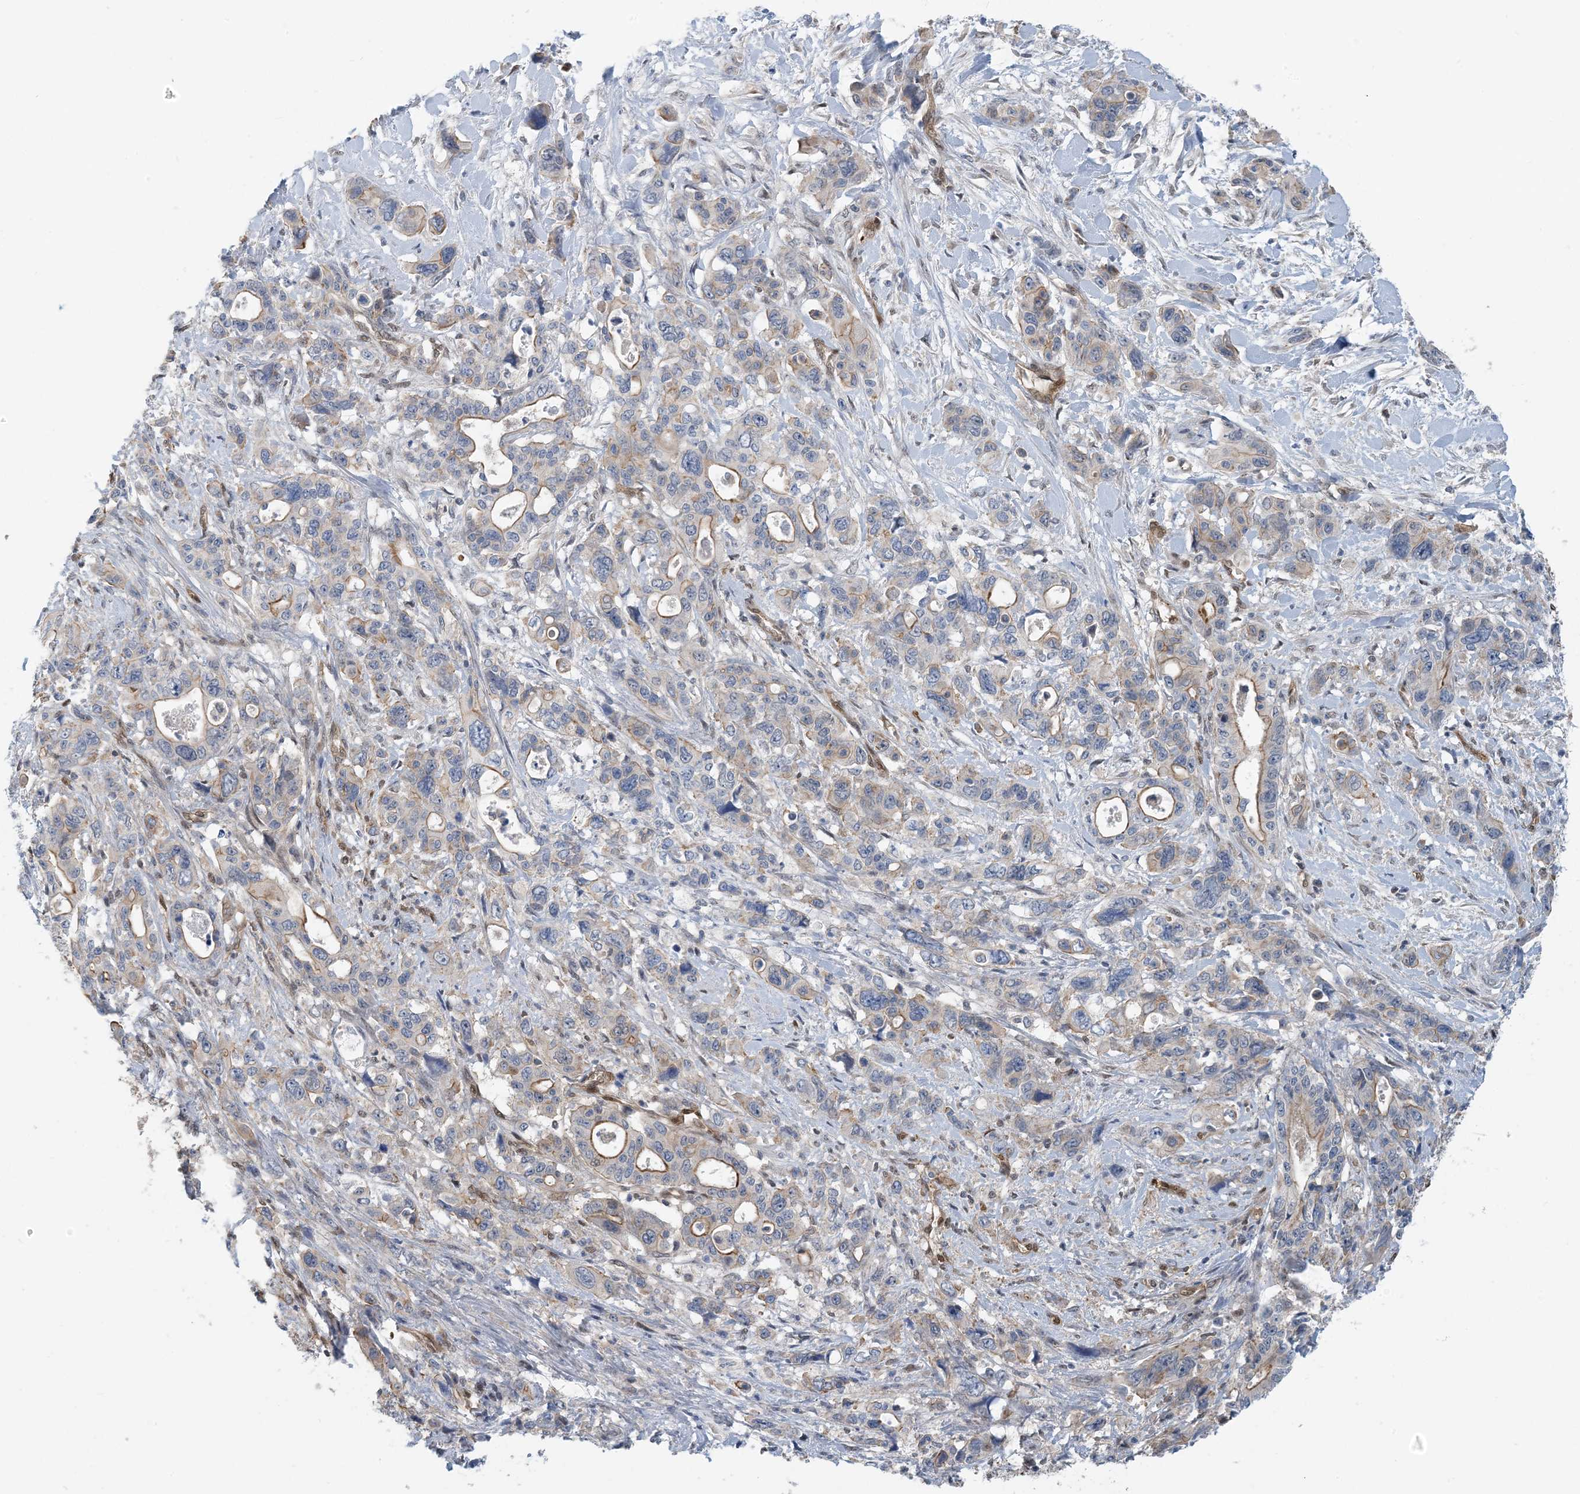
{"staining": {"intensity": "moderate", "quantity": "<25%", "location": "cytoplasmic/membranous"}, "tissue": "pancreatic cancer", "cell_type": "Tumor cells", "image_type": "cancer", "snomed": [{"axis": "morphology", "description": "Adenocarcinoma, NOS"}, {"axis": "topography", "description": "Pancreas"}], "caption": "A histopathology image of human adenocarcinoma (pancreatic) stained for a protein exhibits moderate cytoplasmic/membranous brown staining in tumor cells.", "gene": "ZC3H12A", "patient": {"sex": "male", "age": 46}}